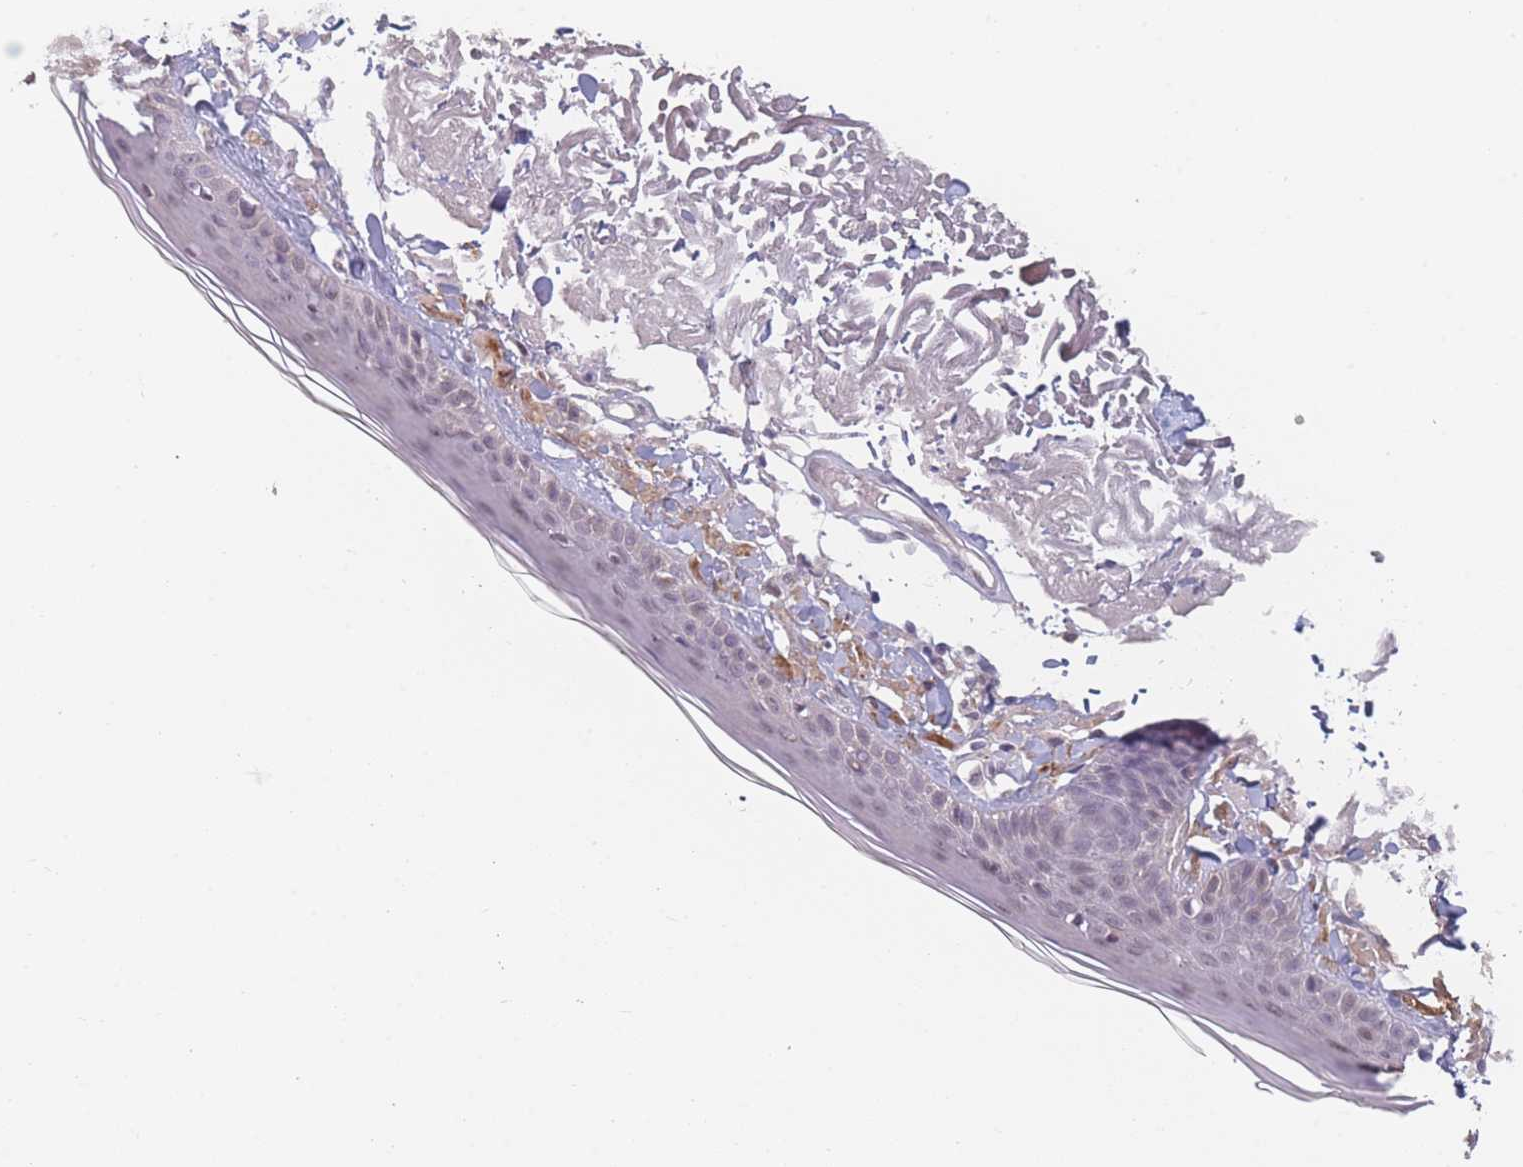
{"staining": {"intensity": "negative", "quantity": "none", "location": "none"}, "tissue": "skin", "cell_type": "Fibroblasts", "image_type": "normal", "snomed": [{"axis": "morphology", "description": "Normal tissue, NOS"}, {"axis": "topography", "description": "Skin"}, {"axis": "topography", "description": "Skeletal muscle"}], "caption": "Immunohistochemistry micrograph of normal human skin stained for a protein (brown), which shows no staining in fibroblasts. (DAB immunohistochemistry visualized using brightfield microscopy, high magnification).", "gene": "ANKRD10", "patient": {"sex": "male", "age": 83}}